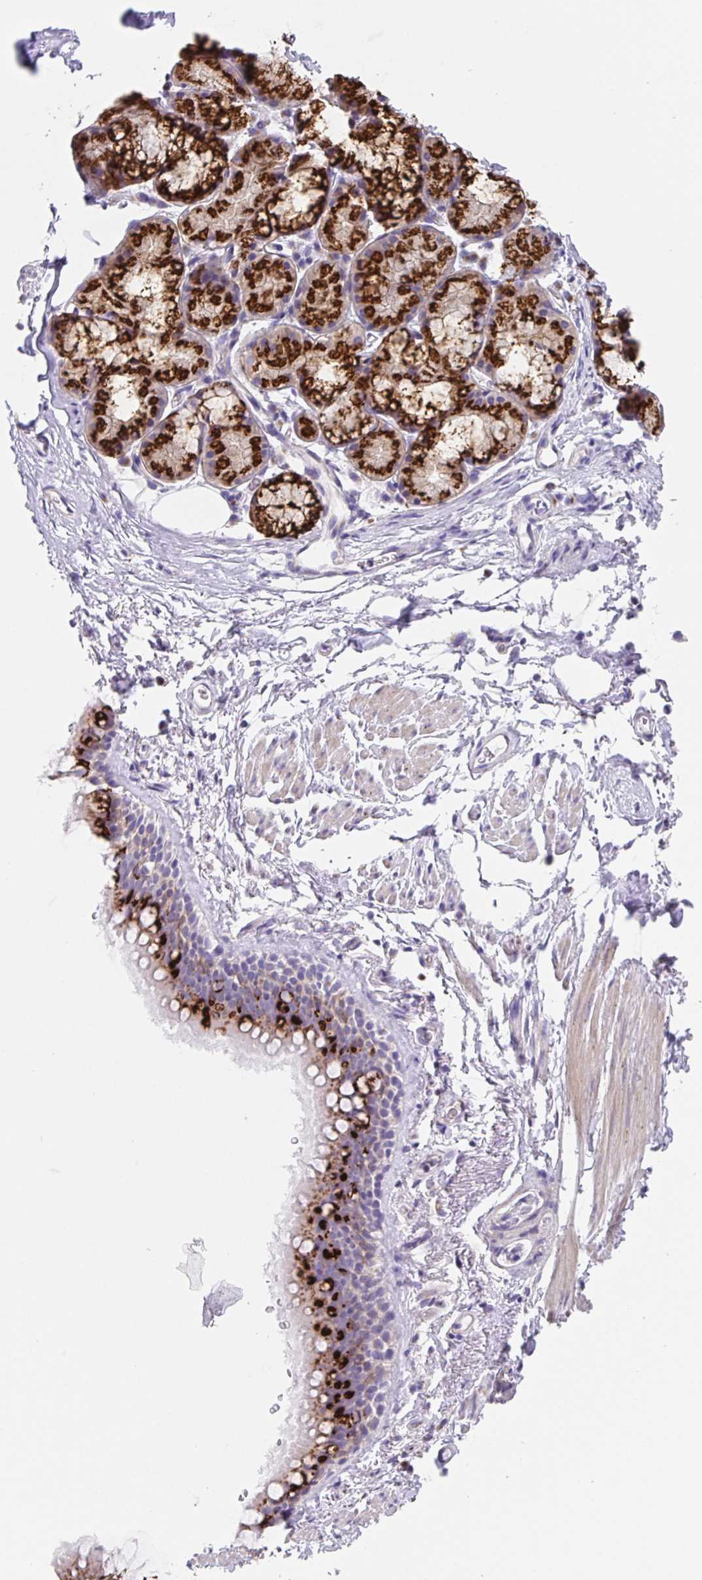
{"staining": {"intensity": "negative", "quantity": "none", "location": "none"}, "tissue": "adipose tissue", "cell_type": "Adipocytes", "image_type": "normal", "snomed": [{"axis": "morphology", "description": "Normal tissue, NOS"}, {"axis": "topography", "description": "Lymph node"}, {"axis": "topography", "description": "Cartilage tissue"}, {"axis": "topography", "description": "Bronchus"}], "caption": "High magnification brightfield microscopy of normal adipose tissue stained with DAB (brown) and counterstained with hematoxylin (blue): adipocytes show no significant staining.", "gene": "PRR36", "patient": {"sex": "female", "age": 70}}